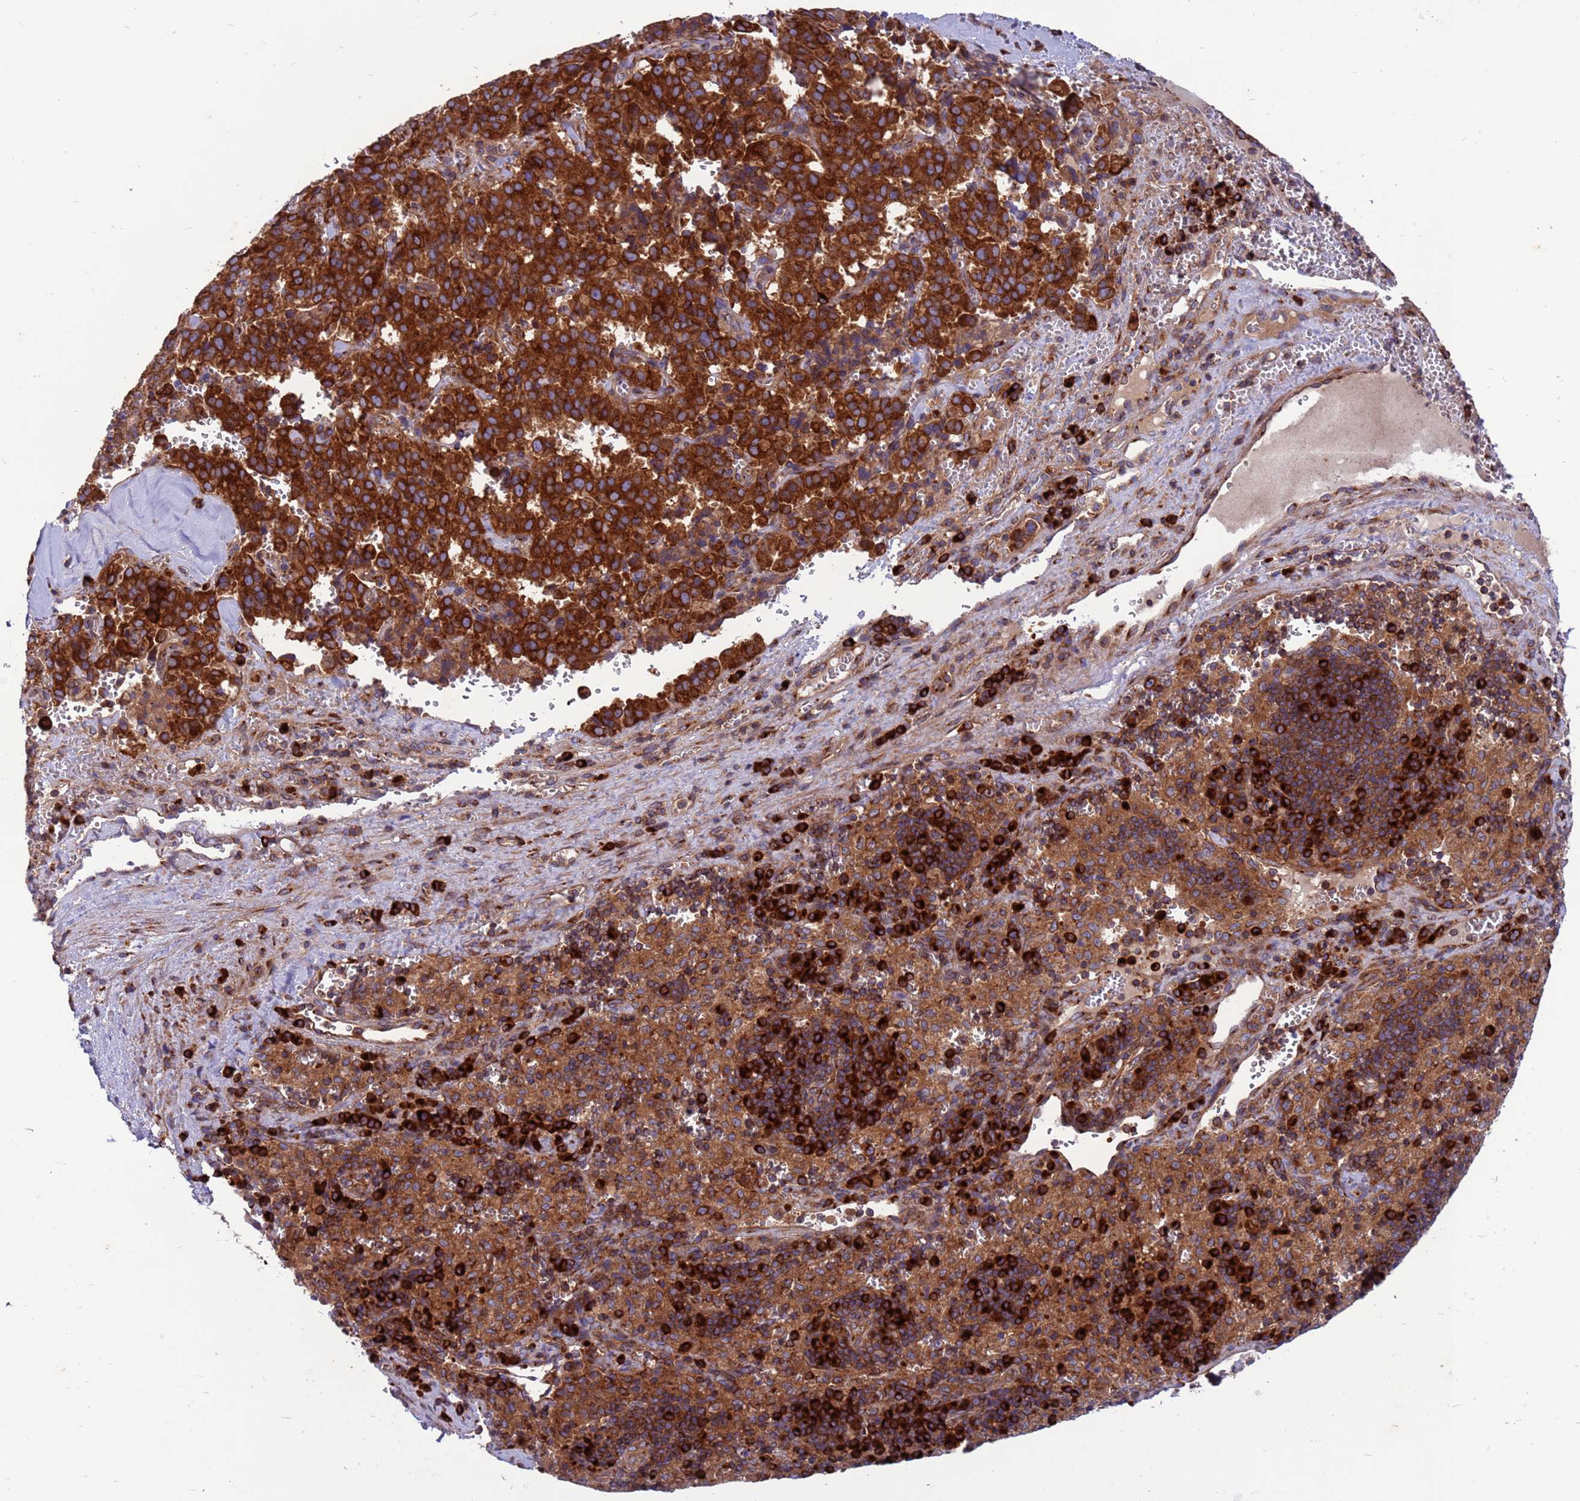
{"staining": {"intensity": "strong", "quantity": ">75%", "location": "cytoplasmic/membranous"}, "tissue": "pancreatic cancer", "cell_type": "Tumor cells", "image_type": "cancer", "snomed": [{"axis": "morphology", "description": "Adenocarcinoma, NOS"}, {"axis": "topography", "description": "Pancreas"}], "caption": "Immunohistochemical staining of human pancreatic cancer (adenocarcinoma) demonstrates high levels of strong cytoplasmic/membranous protein staining in approximately >75% of tumor cells. Using DAB (3,3'-diaminobenzidine) (brown) and hematoxylin (blue) stains, captured at high magnification using brightfield microscopy.", "gene": "ZC3HAV1", "patient": {"sex": "male", "age": 65}}